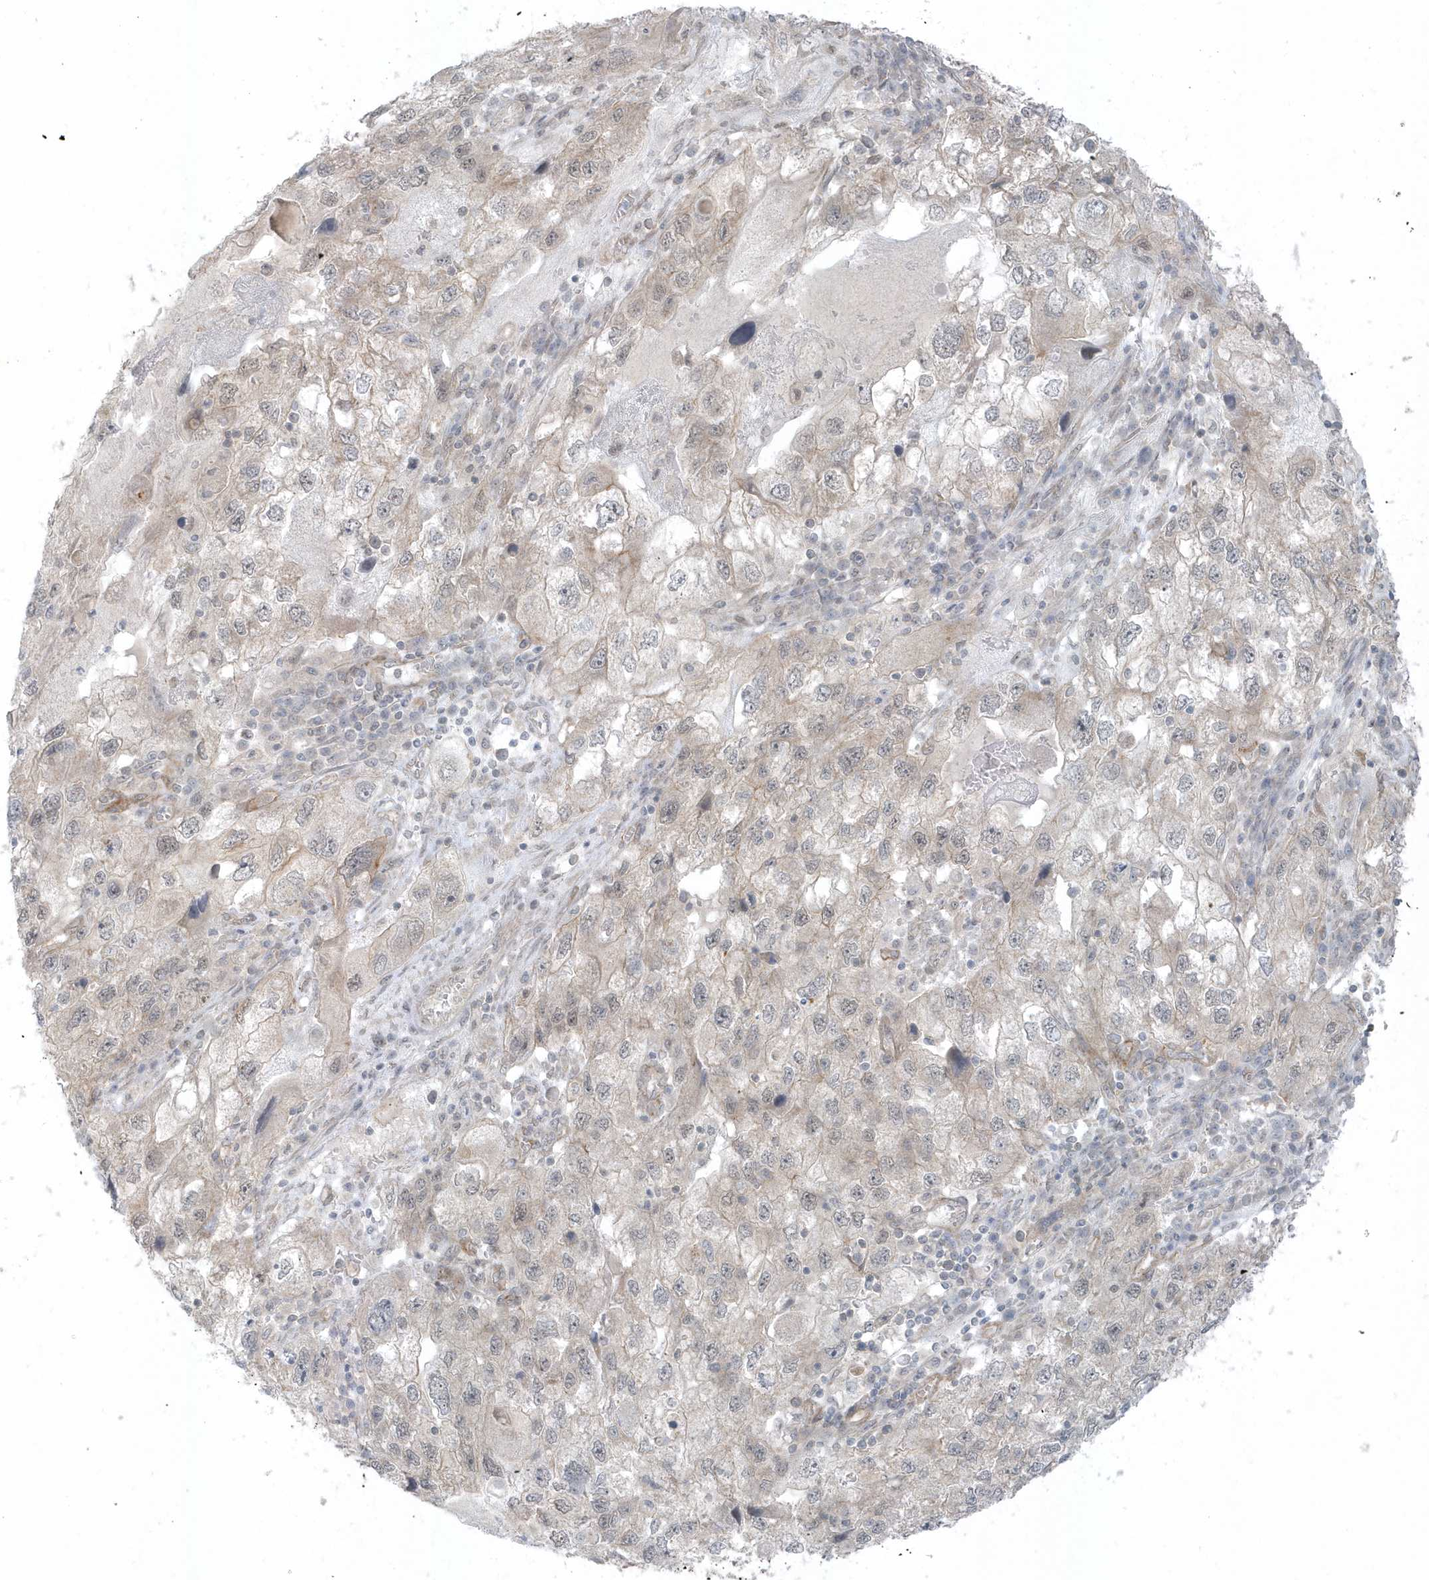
{"staining": {"intensity": "negative", "quantity": "none", "location": "none"}, "tissue": "endometrial cancer", "cell_type": "Tumor cells", "image_type": "cancer", "snomed": [{"axis": "morphology", "description": "Adenocarcinoma, NOS"}, {"axis": "topography", "description": "Endometrium"}], "caption": "This is a photomicrograph of immunohistochemistry (IHC) staining of adenocarcinoma (endometrial), which shows no positivity in tumor cells.", "gene": "PARD3B", "patient": {"sex": "female", "age": 49}}